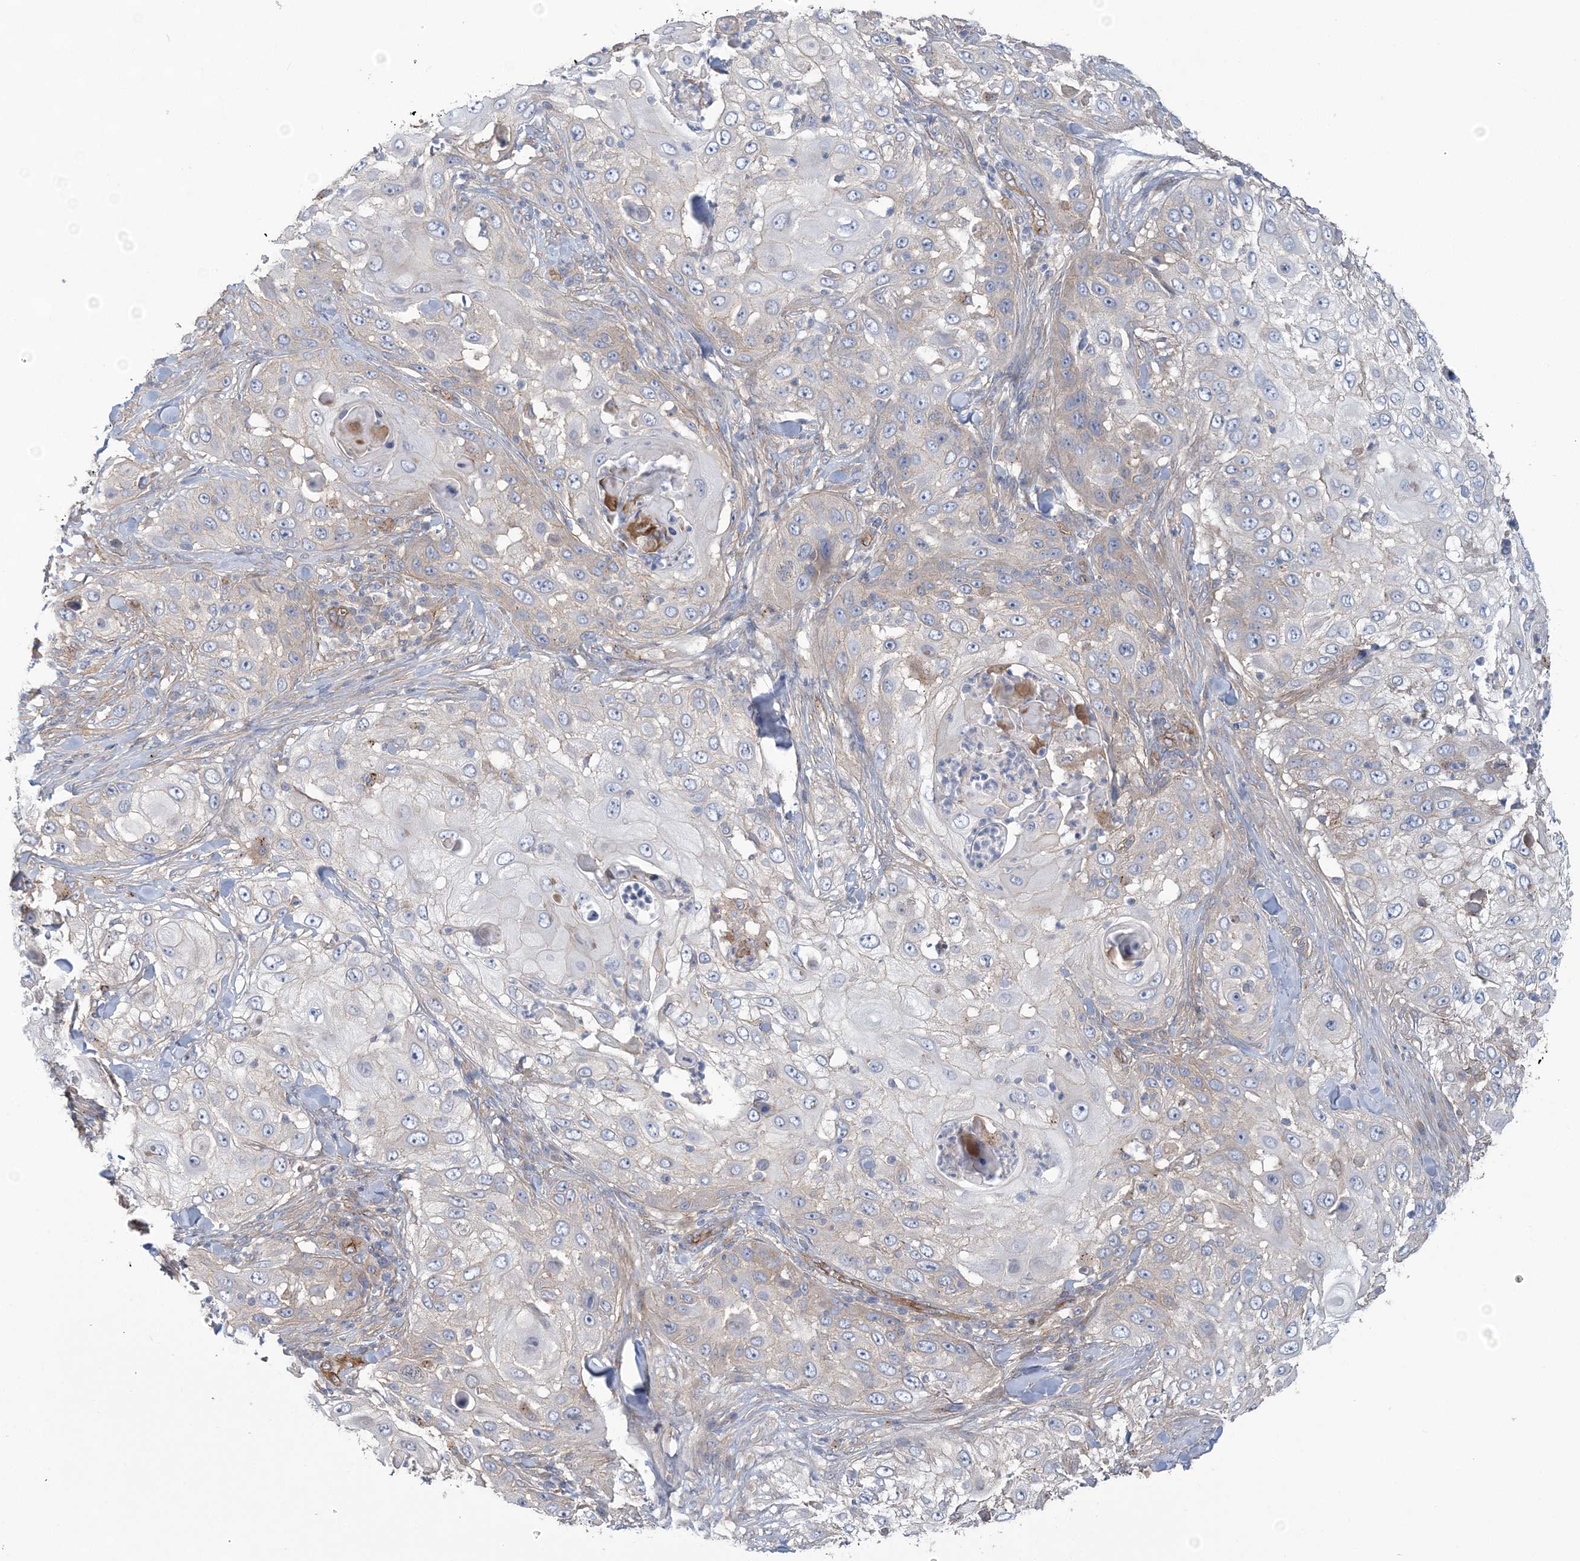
{"staining": {"intensity": "weak", "quantity": "<25%", "location": "cytoplasmic/membranous"}, "tissue": "skin cancer", "cell_type": "Tumor cells", "image_type": "cancer", "snomed": [{"axis": "morphology", "description": "Squamous cell carcinoma, NOS"}, {"axis": "topography", "description": "Skin"}], "caption": "DAB immunohistochemical staining of human skin cancer (squamous cell carcinoma) demonstrates no significant staining in tumor cells.", "gene": "RAI14", "patient": {"sex": "female", "age": 44}}